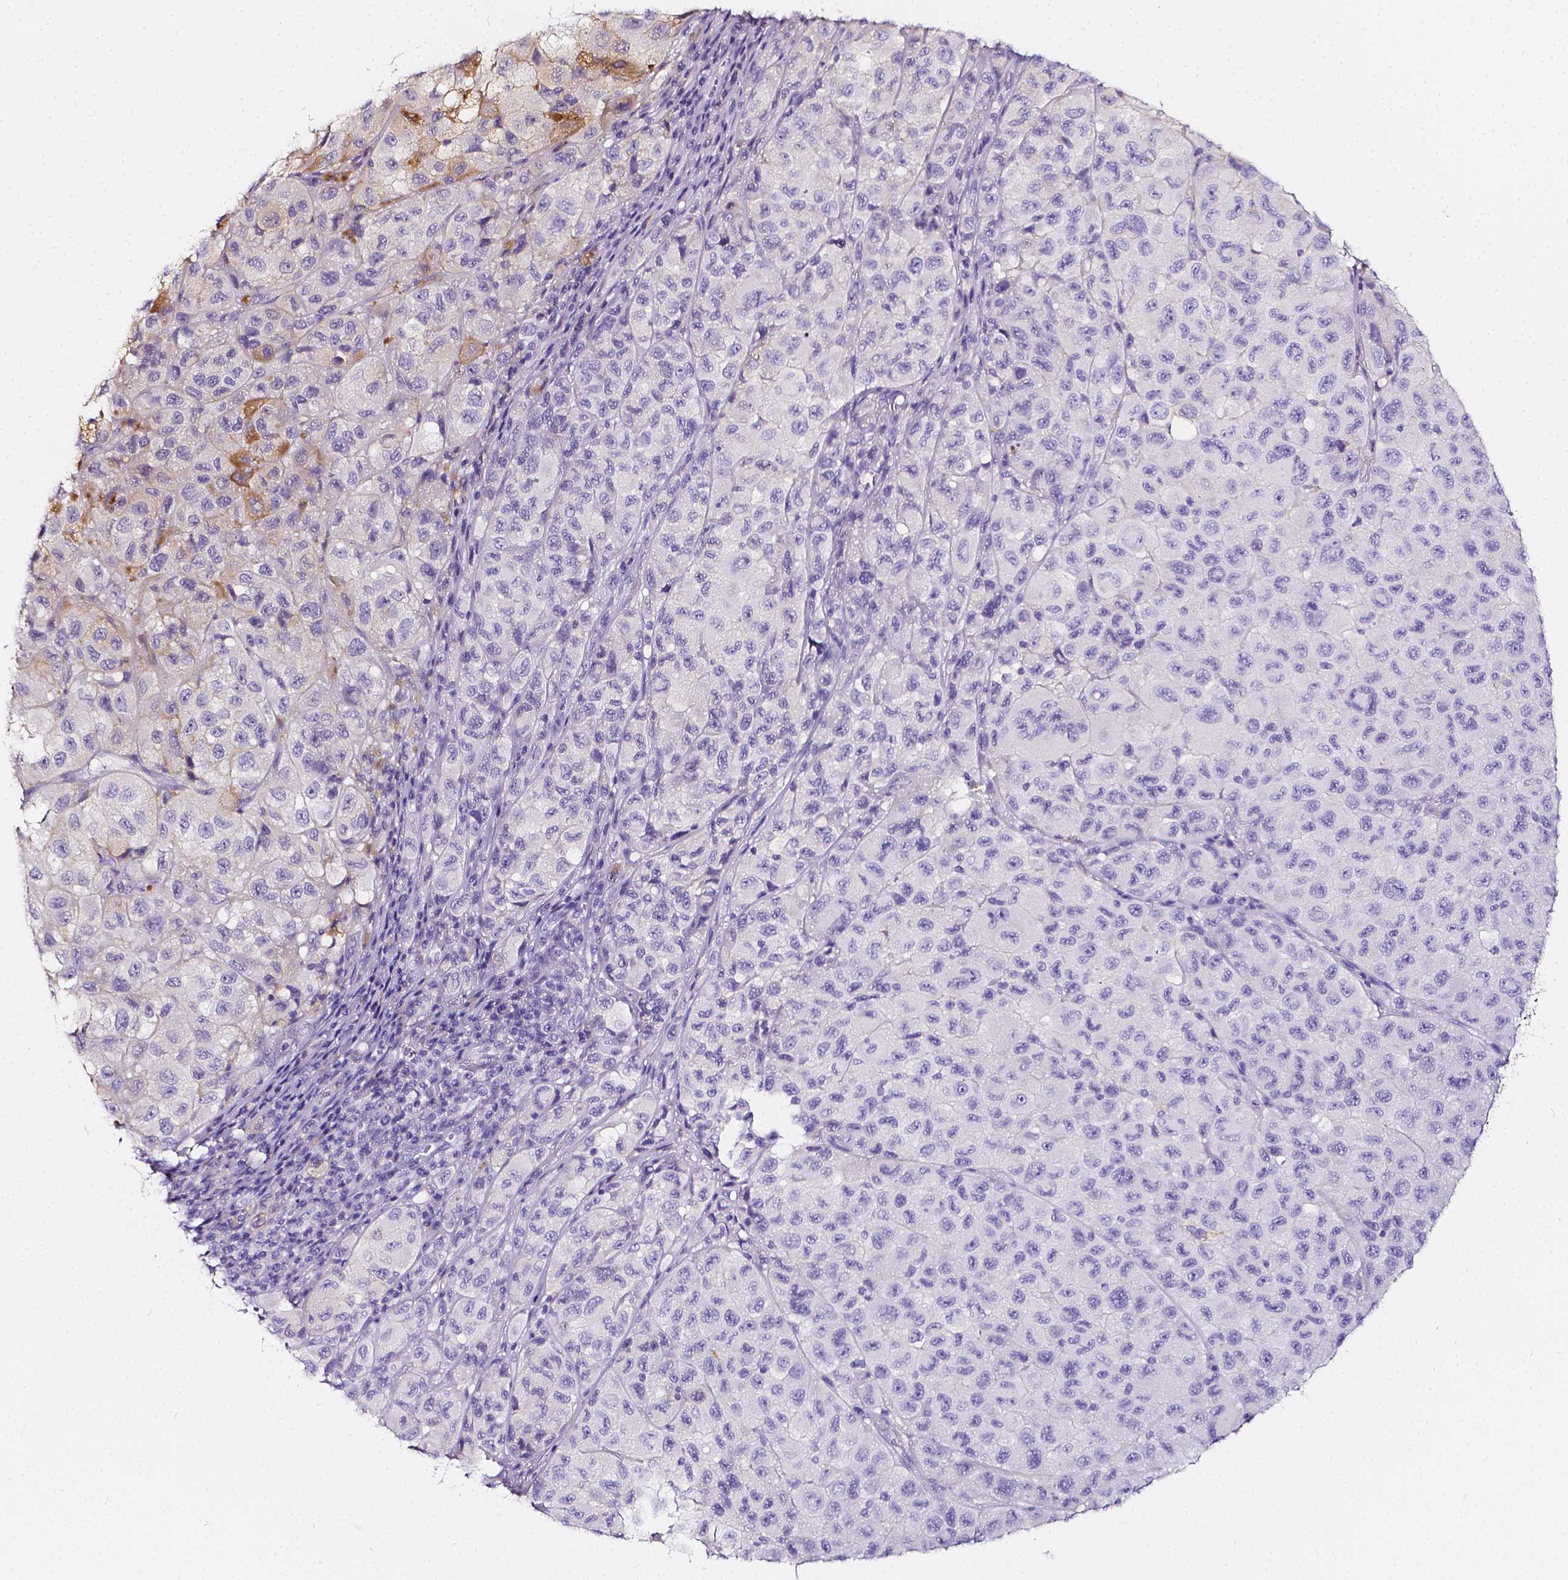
{"staining": {"intensity": "moderate", "quantity": "<25%", "location": "cytoplasmic/membranous"}, "tissue": "melanoma", "cell_type": "Tumor cells", "image_type": "cancer", "snomed": [{"axis": "morphology", "description": "Malignant melanoma, NOS"}, {"axis": "topography", "description": "Skin"}], "caption": "This is a micrograph of IHC staining of melanoma, which shows moderate expression in the cytoplasmic/membranous of tumor cells.", "gene": "CLSTN2", "patient": {"sex": "male", "age": 93}}